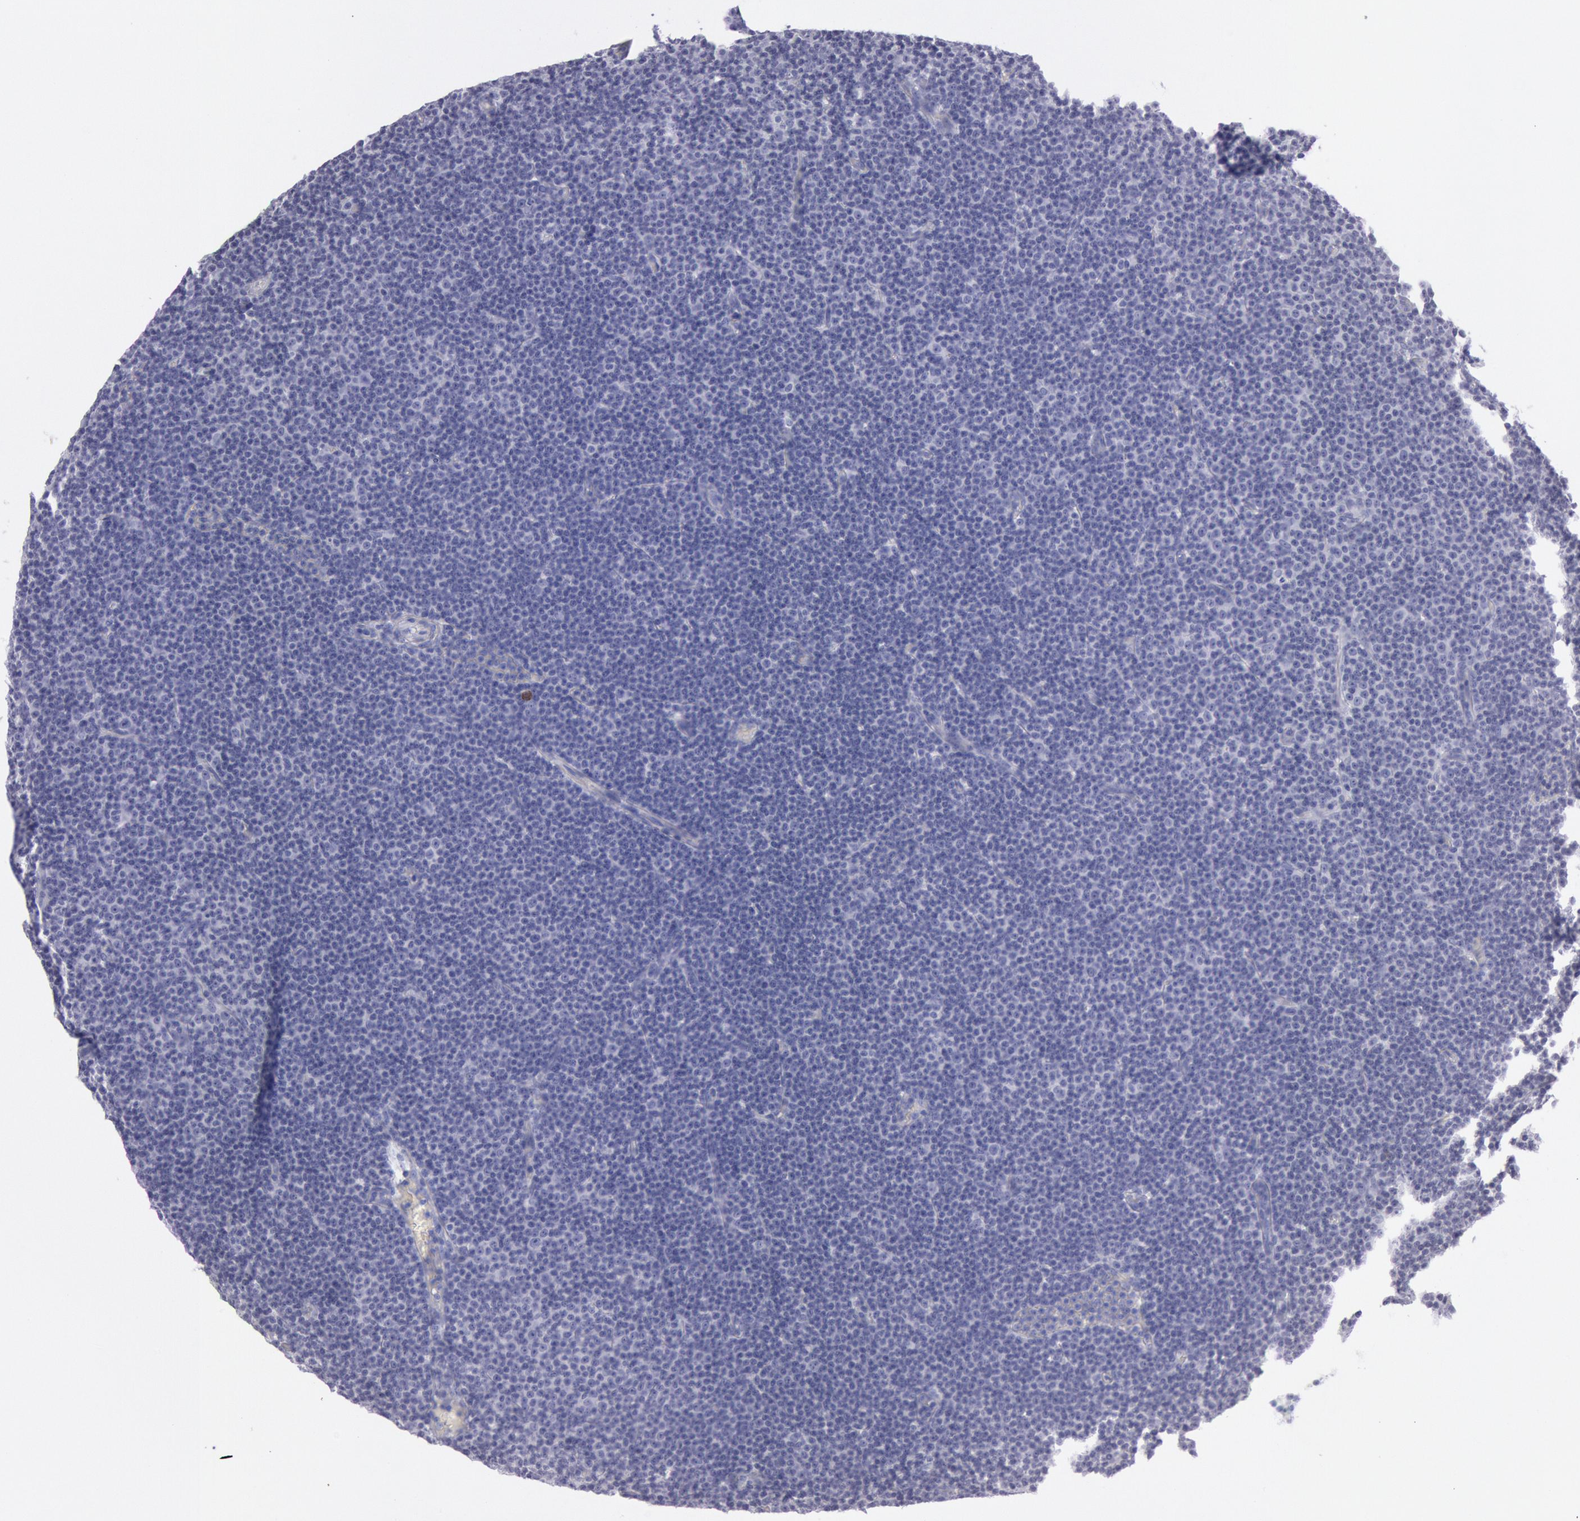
{"staining": {"intensity": "negative", "quantity": "none", "location": "none"}, "tissue": "lymphoma", "cell_type": "Tumor cells", "image_type": "cancer", "snomed": [{"axis": "morphology", "description": "Malignant lymphoma, non-Hodgkin's type, Low grade"}, {"axis": "topography", "description": "Lymph node"}], "caption": "Histopathology image shows no protein positivity in tumor cells of lymphoma tissue.", "gene": "IGHA1", "patient": {"sex": "male", "age": 57}}